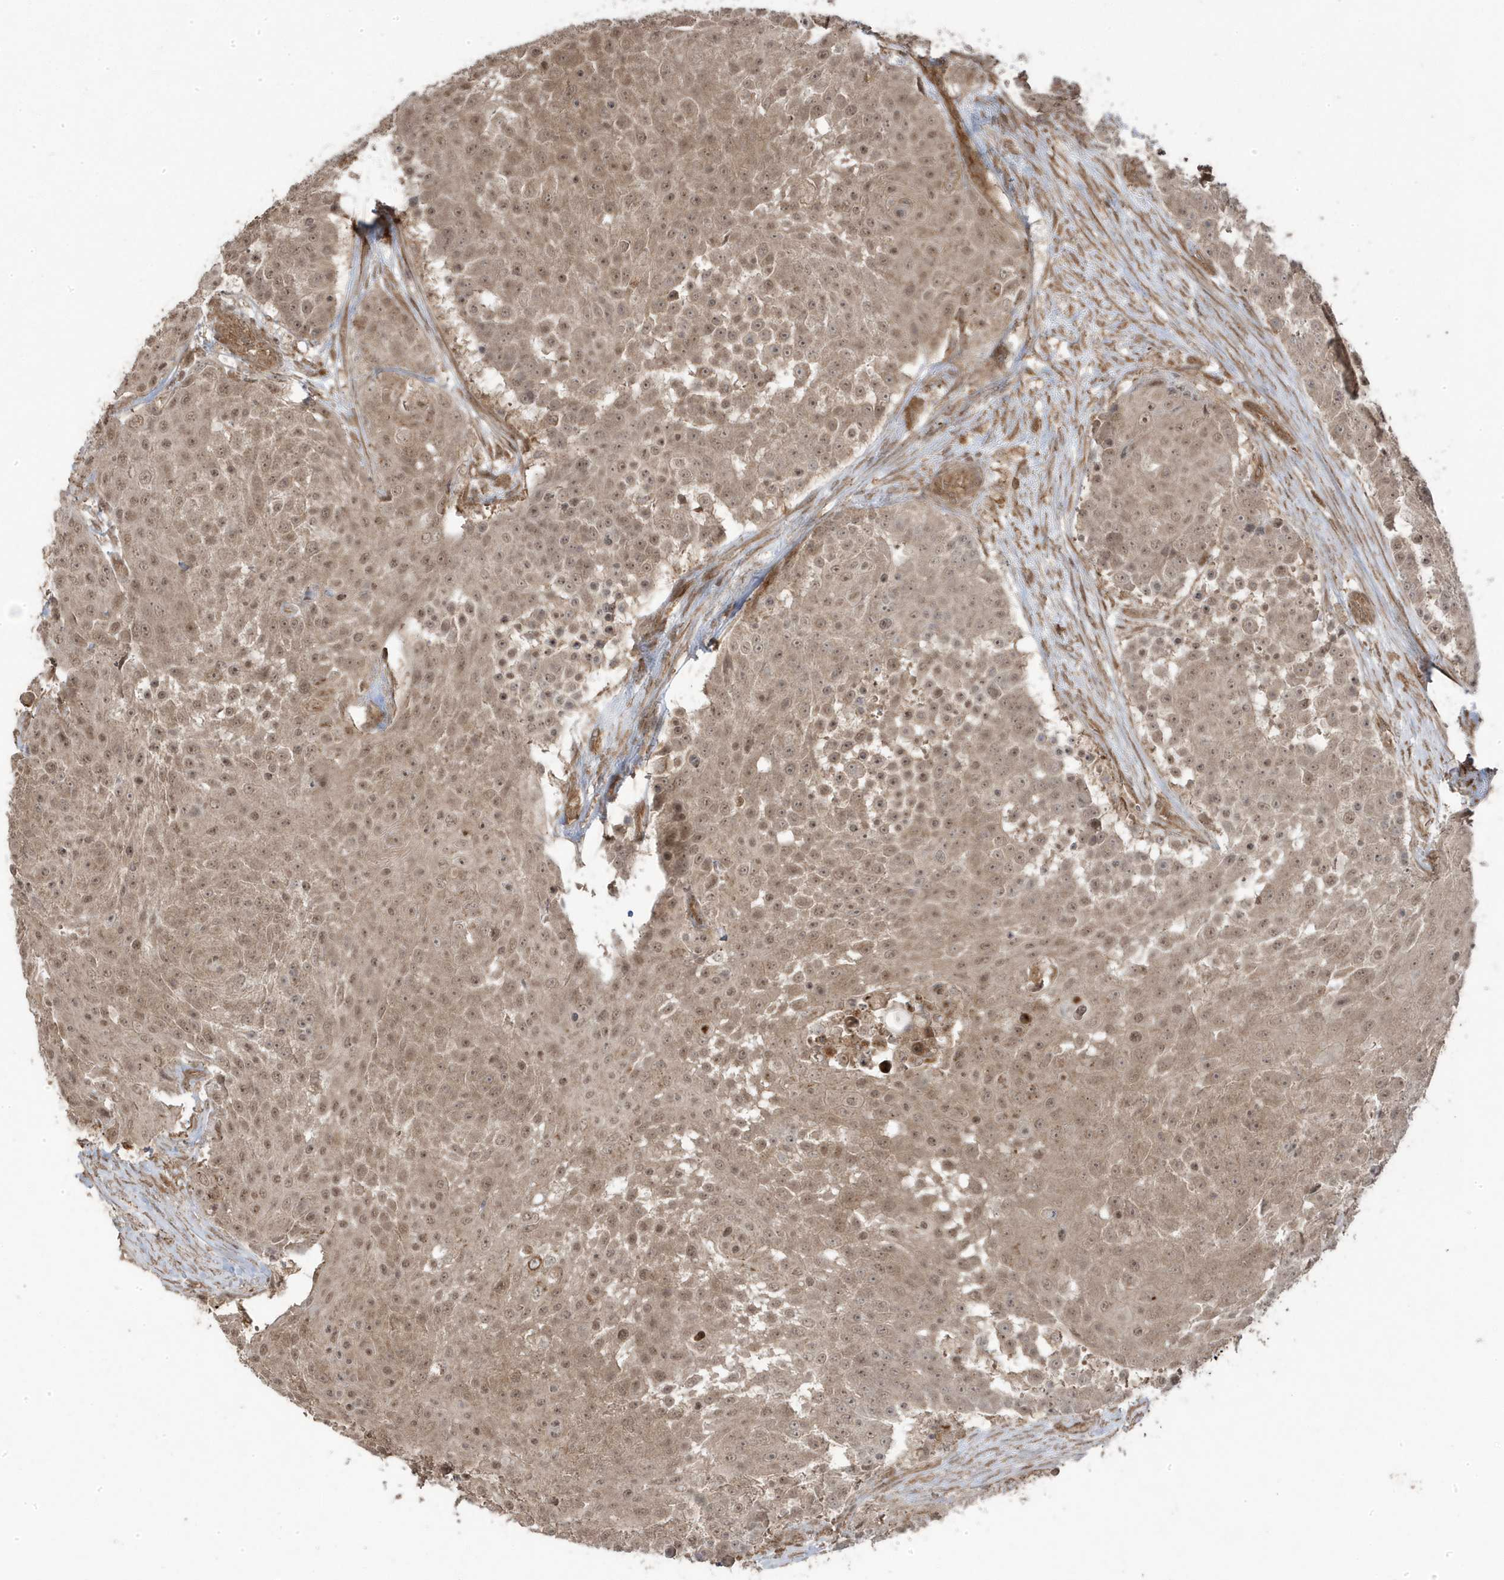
{"staining": {"intensity": "weak", "quantity": ">75%", "location": "cytoplasmic/membranous,nuclear"}, "tissue": "urothelial cancer", "cell_type": "Tumor cells", "image_type": "cancer", "snomed": [{"axis": "morphology", "description": "Urothelial carcinoma, High grade"}, {"axis": "topography", "description": "Urinary bladder"}], "caption": "Weak cytoplasmic/membranous and nuclear positivity for a protein is seen in approximately >75% of tumor cells of urothelial carcinoma (high-grade) using immunohistochemistry (IHC).", "gene": "ASAP1", "patient": {"sex": "female", "age": 63}}